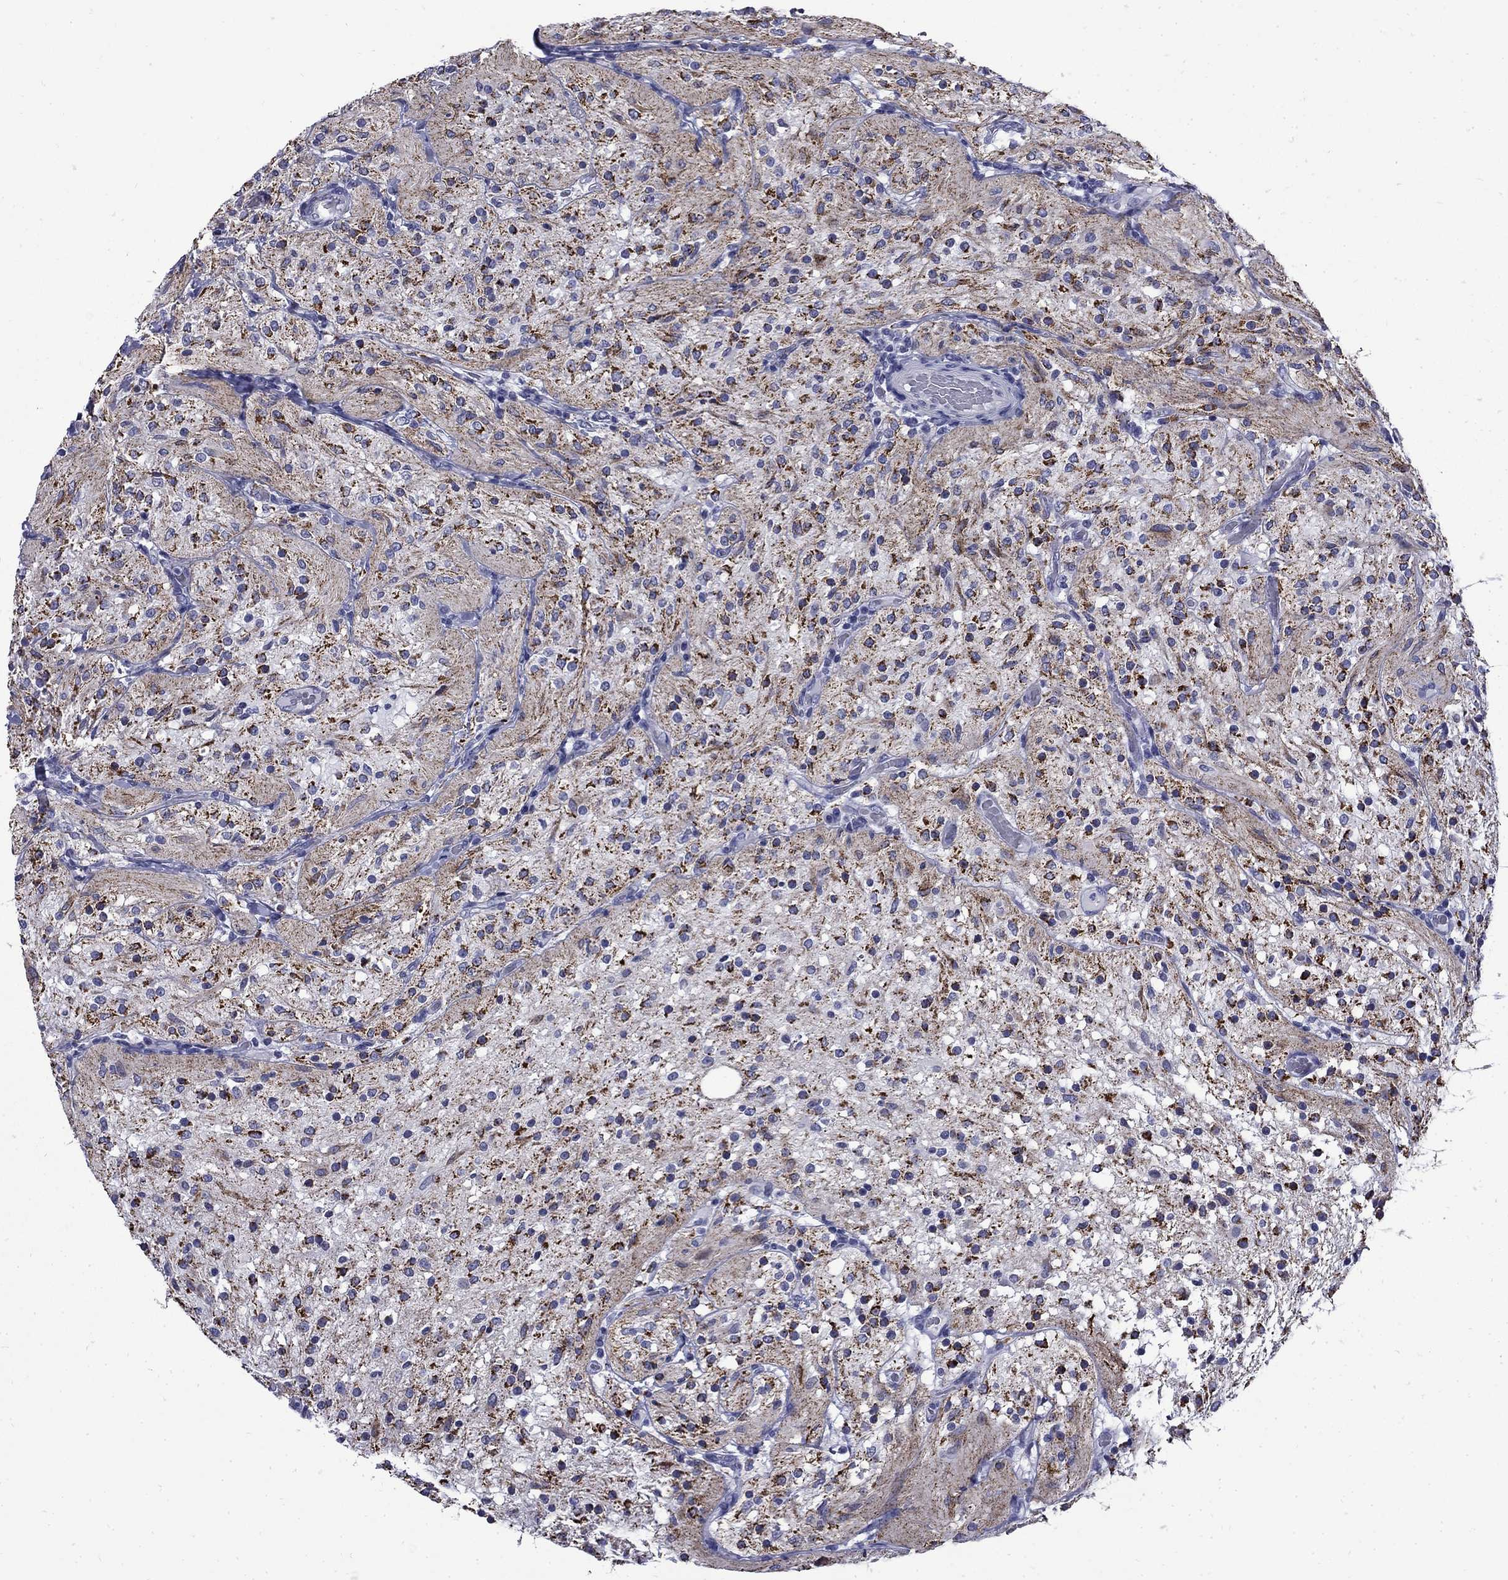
{"staining": {"intensity": "strong", "quantity": "25%-75%", "location": "cytoplasmic/membranous"}, "tissue": "glioma", "cell_type": "Tumor cells", "image_type": "cancer", "snomed": [{"axis": "morphology", "description": "Glioma, malignant, Low grade"}, {"axis": "topography", "description": "Brain"}], "caption": "Approximately 25%-75% of tumor cells in malignant low-grade glioma show strong cytoplasmic/membranous protein expression as visualized by brown immunohistochemical staining.", "gene": "MGARP", "patient": {"sex": "male", "age": 3}}